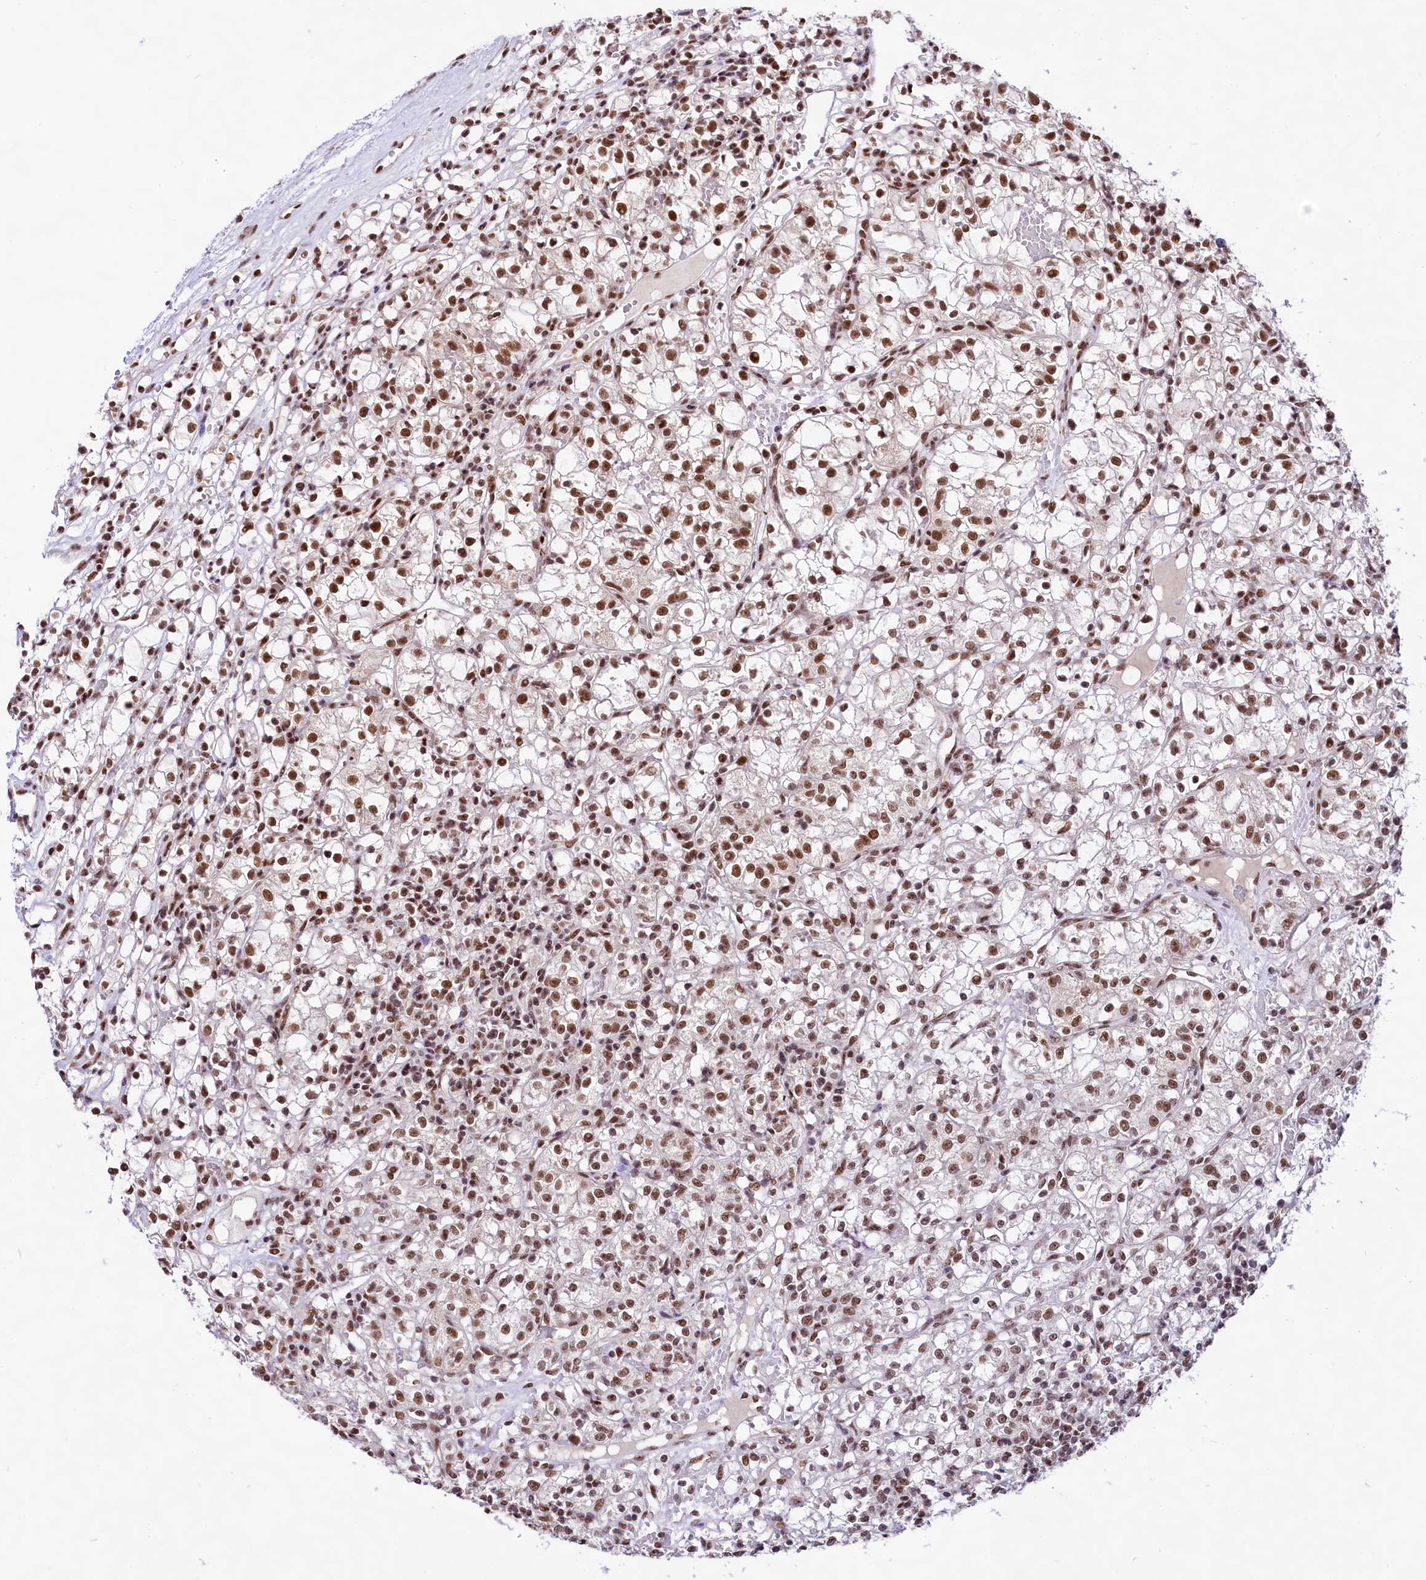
{"staining": {"intensity": "moderate", "quantity": ">75%", "location": "nuclear"}, "tissue": "renal cancer", "cell_type": "Tumor cells", "image_type": "cancer", "snomed": [{"axis": "morphology", "description": "Adenocarcinoma, NOS"}, {"axis": "topography", "description": "Kidney"}], "caption": "Immunohistochemical staining of renal adenocarcinoma reveals medium levels of moderate nuclear protein staining in about >75% of tumor cells.", "gene": "HIRA", "patient": {"sex": "female", "age": 59}}